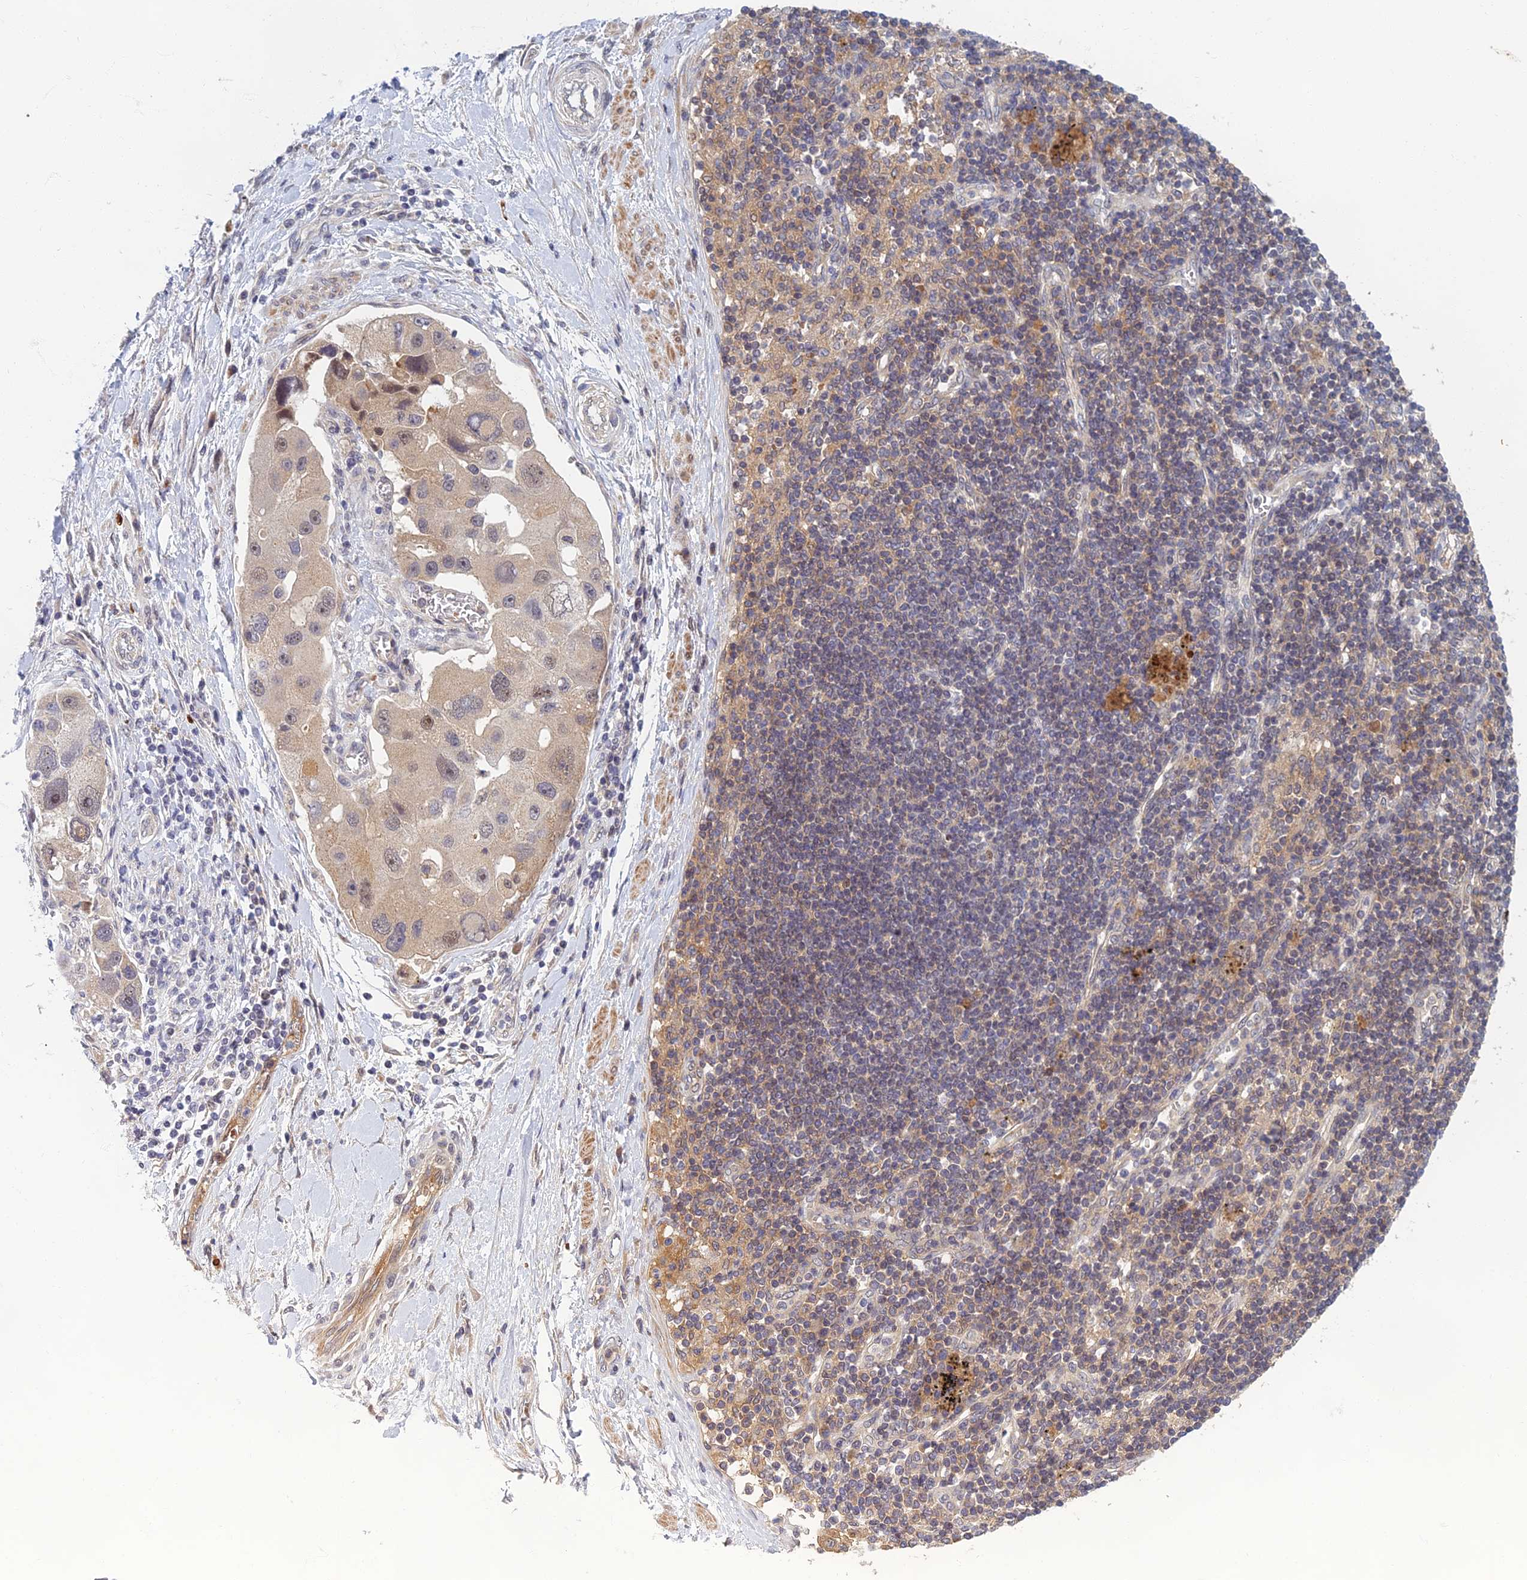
{"staining": {"intensity": "negative", "quantity": "none", "location": "none"}, "tissue": "lung cancer", "cell_type": "Tumor cells", "image_type": "cancer", "snomed": [{"axis": "morphology", "description": "Adenocarcinoma, NOS"}, {"axis": "topography", "description": "Lung"}], "caption": "IHC photomicrograph of lung cancer stained for a protein (brown), which displays no positivity in tumor cells.", "gene": "EARS2", "patient": {"sex": "female", "age": 54}}